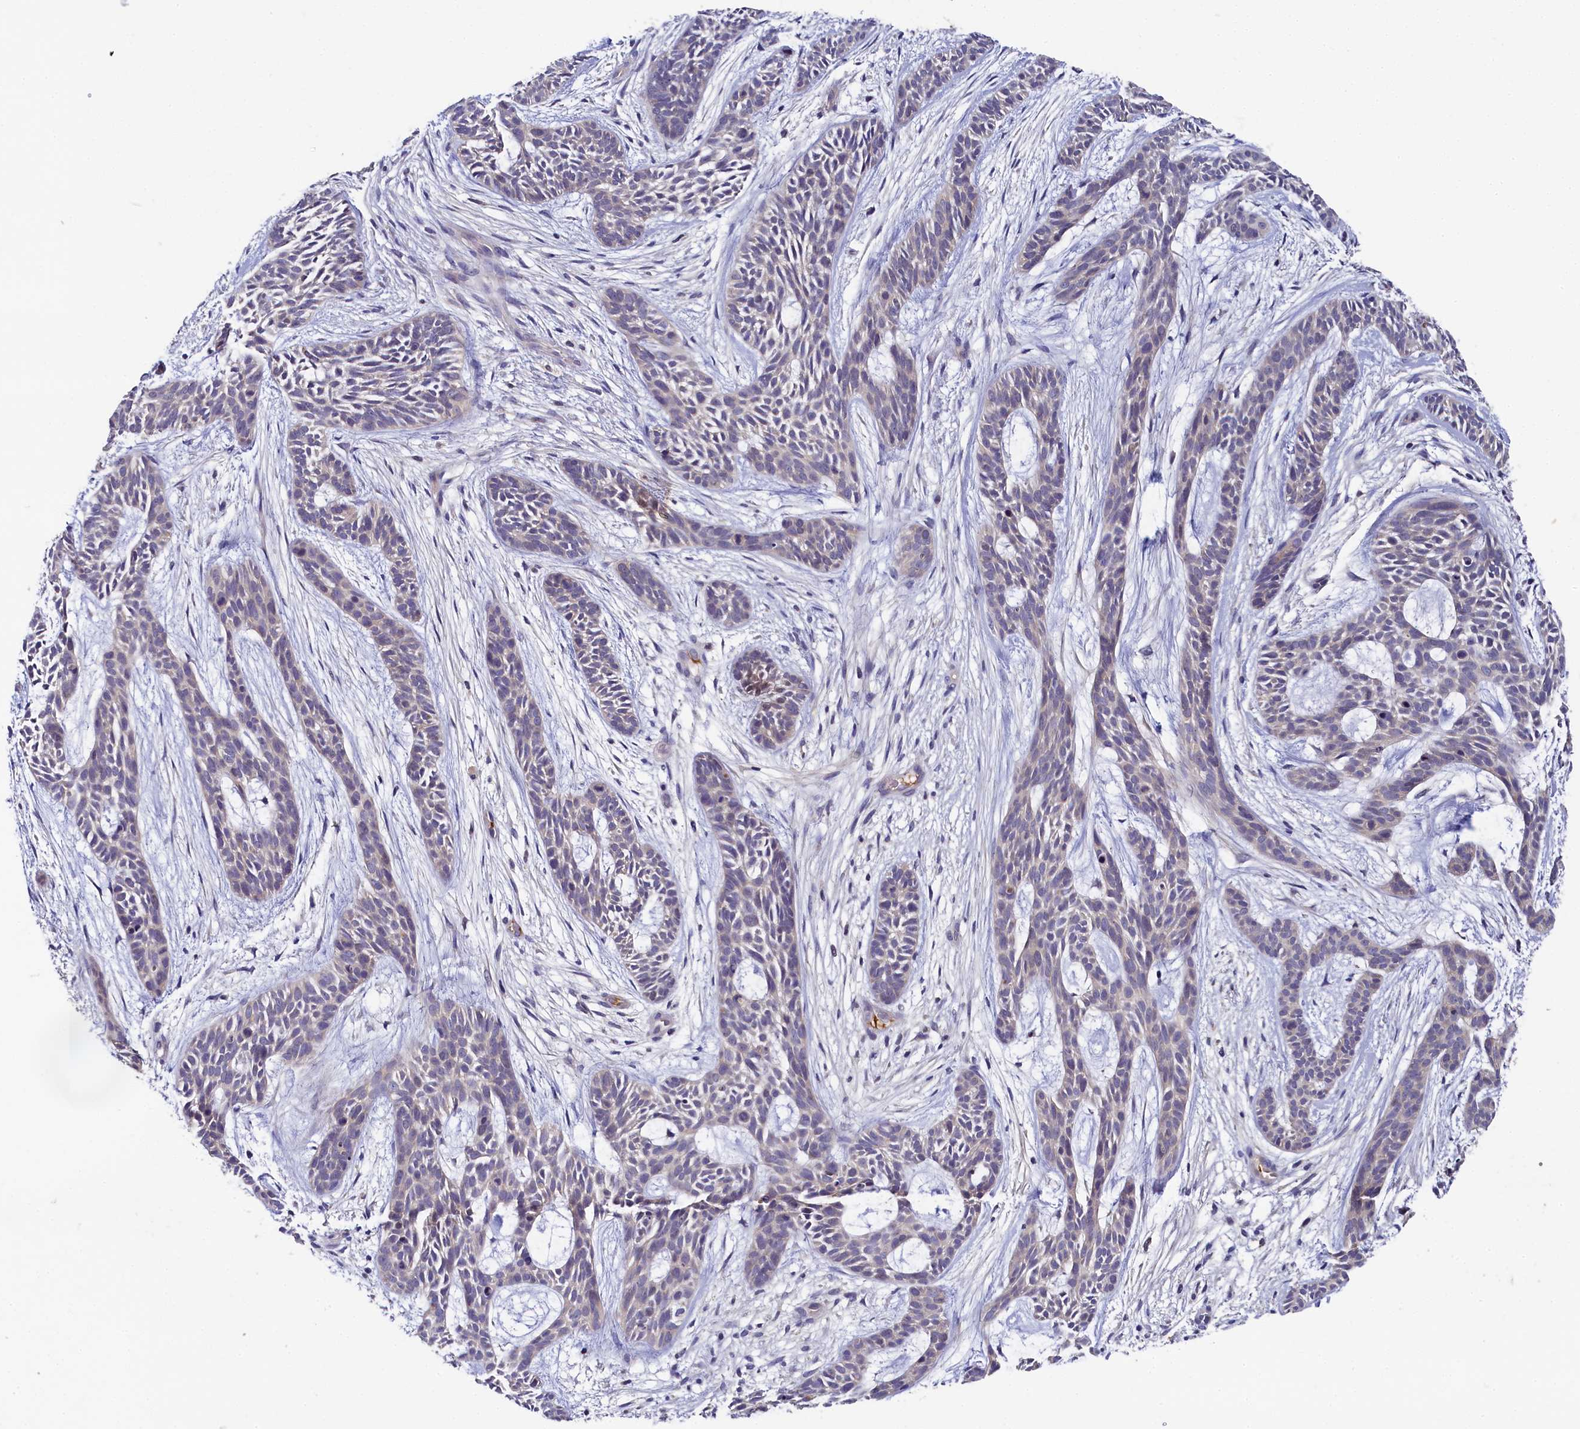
{"staining": {"intensity": "negative", "quantity": "none", "location": "none"}, "tissue": "skin cancer", "cell_type": "Tumor cells", "image_type": "cancer", "snomed": [{"axis": "morphology", "description": "Basal cell carcinoma"}, {"axis": "topography", "description": "Skin"}], "caption": "Immunohistochemistry (IHC) of basal cell carcinoma (skin) shows no positivity in tumor cells.", "gene": "SPINK9", "patient": {"sex": "male", "age": 89}}